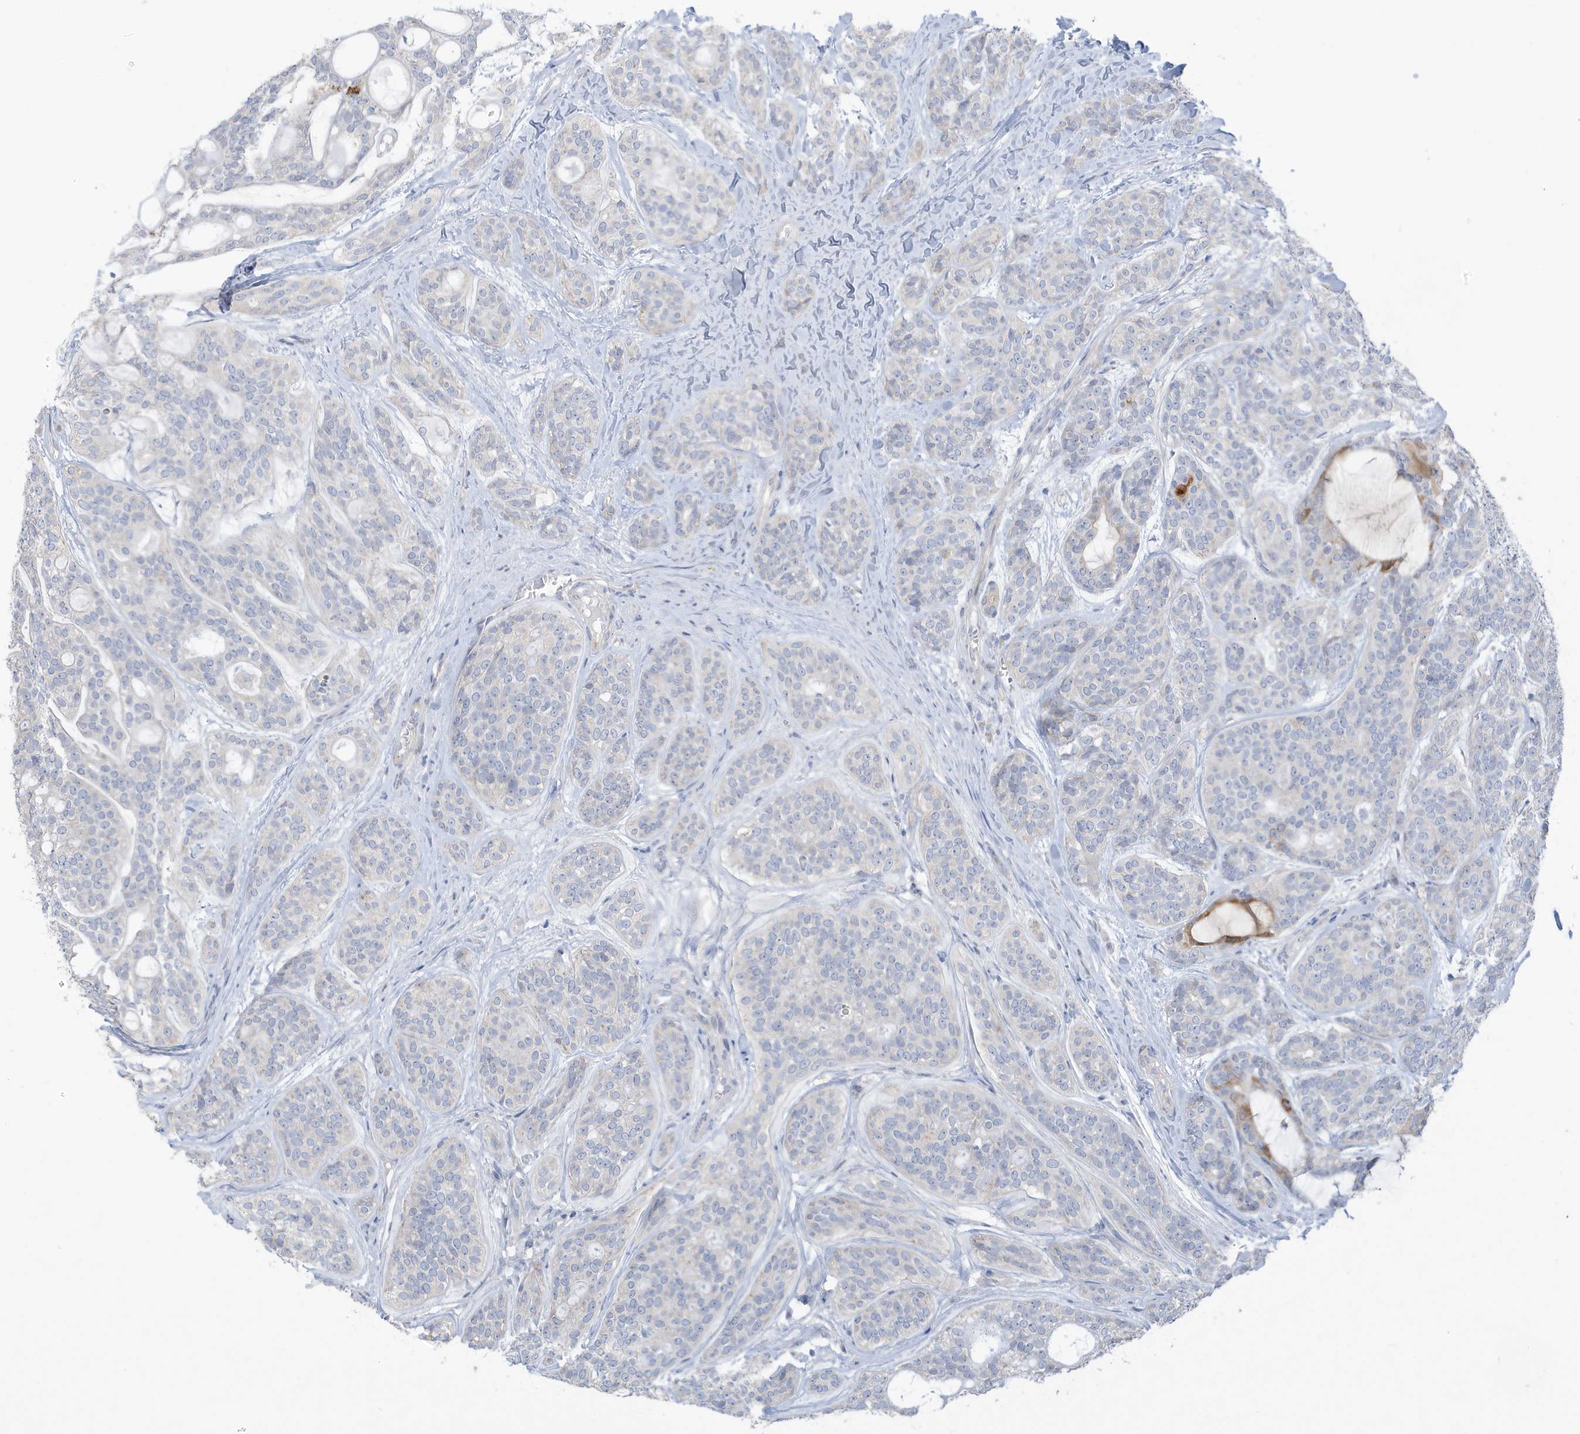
{"staining": {"intensity": "negative", "quantity": "none", "location": "none"}, "tissue": "head and neck cancer", "cell_type": "Tumor cells", "image_type": "cancer", "snomed": [{"axis": "morphology", "description": "Adenocarcinoma, NOS"}, {"axis": "topography", "description": "Head-Neck"}], "caption": "Immunohistochemical staining of adenocarcinoma (head and neck) exhibits no significant positivity in tumor cells.", "gene": "ATP13A5", "patient": {"sex": "male", "age": 66}}